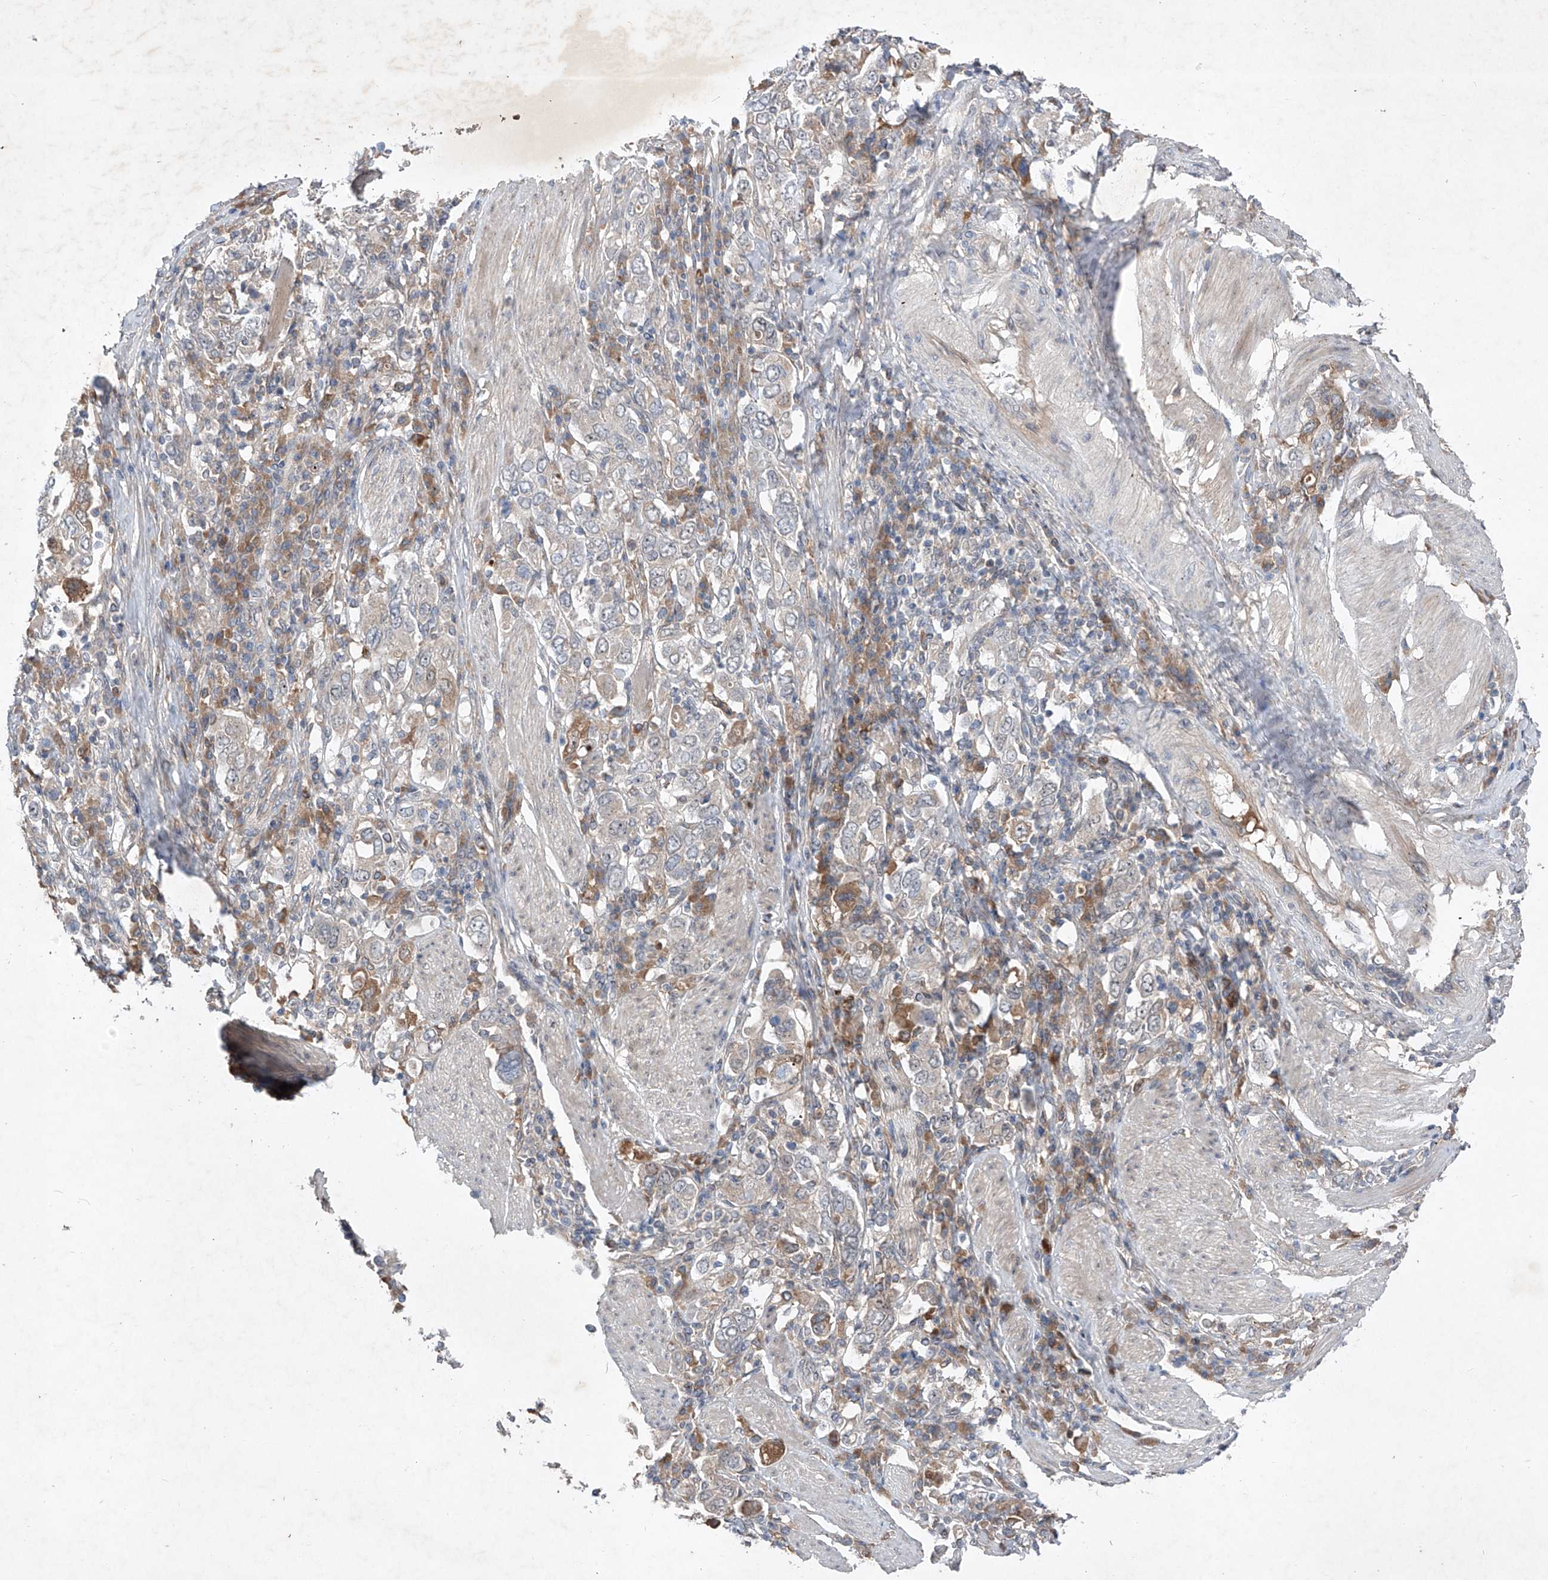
{"staining": {"intensity": "negative", "quantity": "none", "location": "none"}, "tissue": "stomach cancer", "cell_type": "Tumor cells", "image_type": "cancer", "snomed": [{"axis": "morphology", "description": "Adenocarcinoma, NOS"}, {"axis": "topography", "description": "Stomach, upper"}], "caption": "Immunohistochemistry of stomach adenocarcinoma displays no expression in tumor cells. Nuclei are stained in blue.", "gene": "FAM135A", "patient": {"sex": "male", "age": 62}}